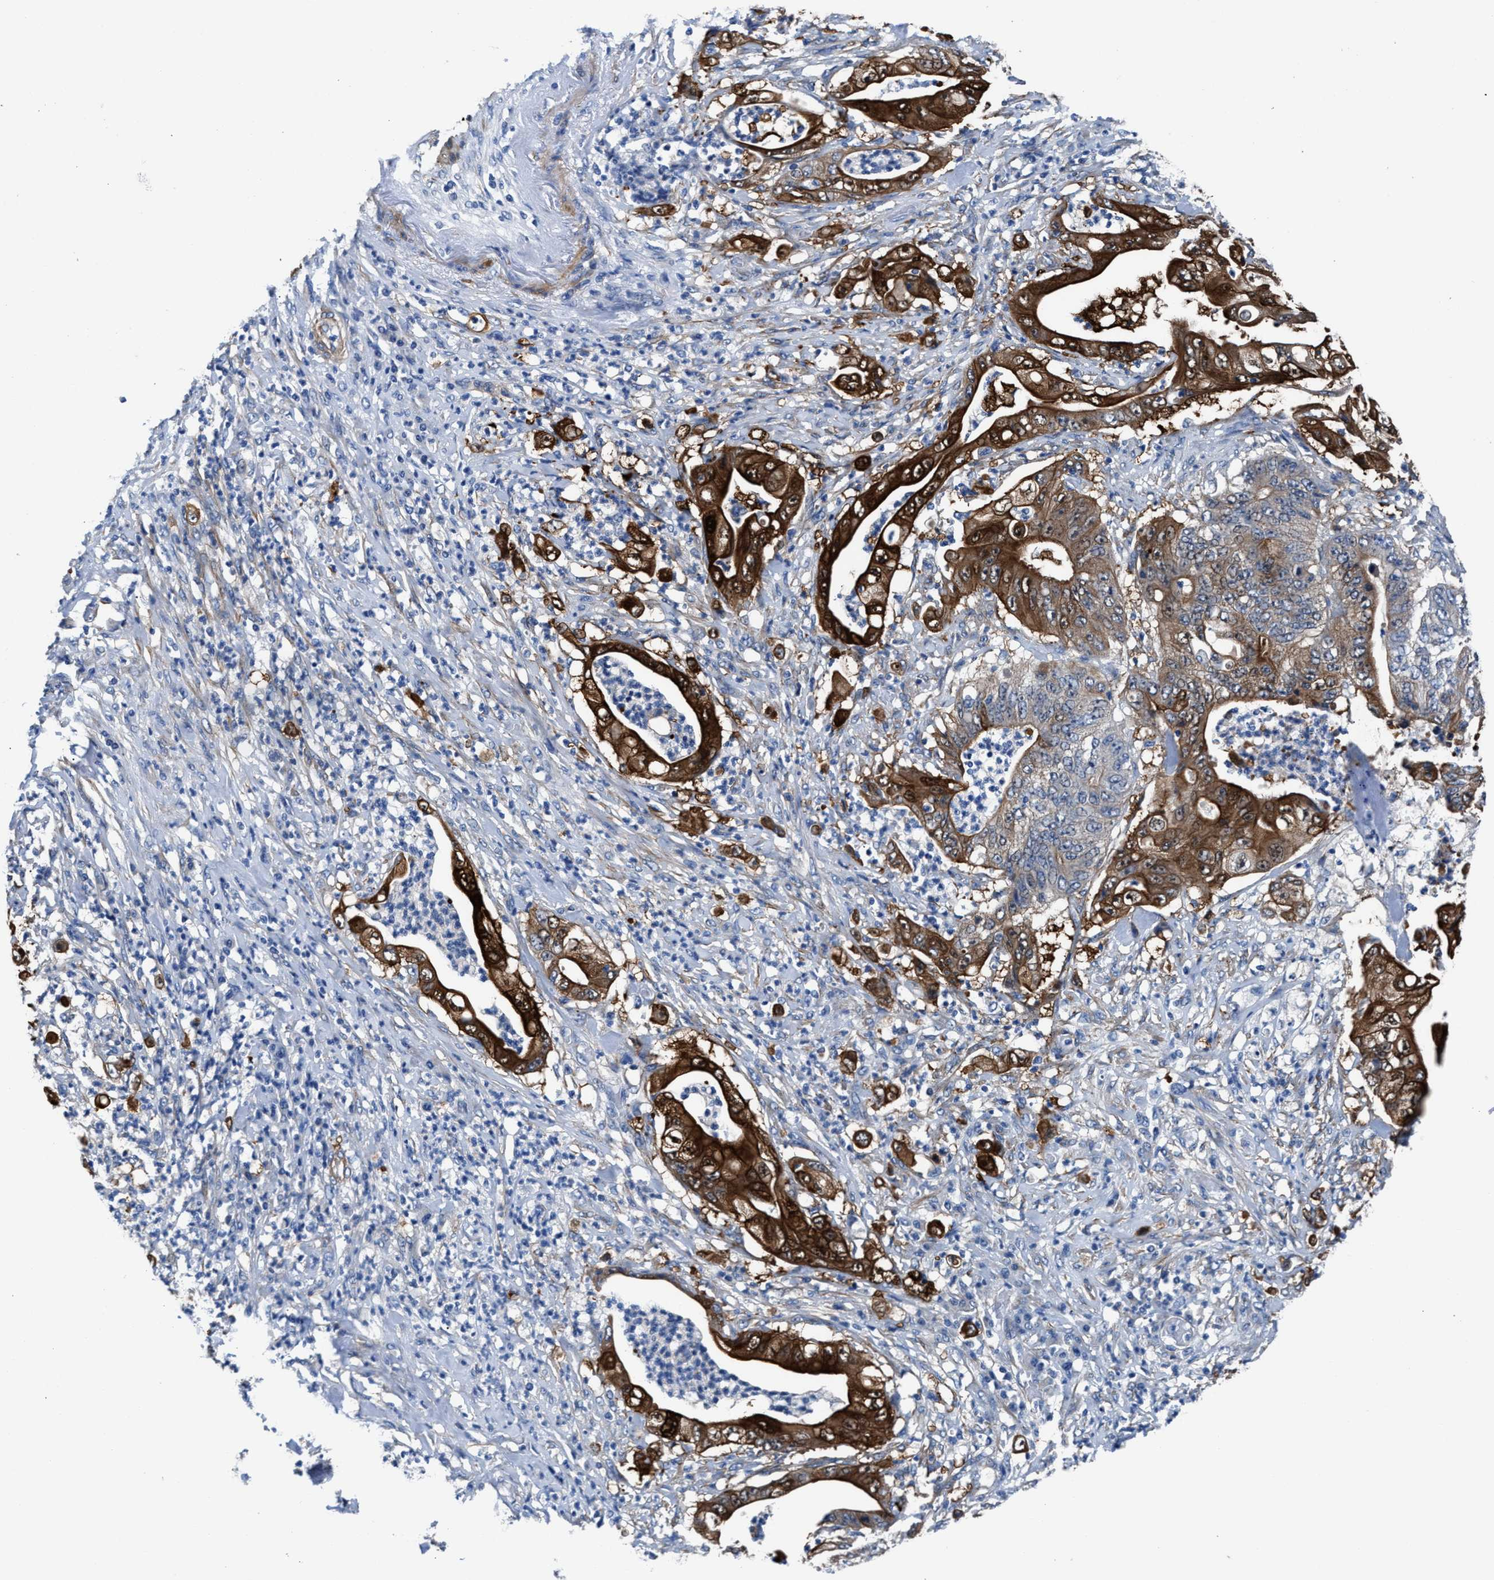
{"staining": {"intensity": "strong", "quantity": "25%-75%", "location": "cytoplasmic/membranous"}, "tissue": "stomach cancer", "cell_type": "Tumor cells", "image_type": "cancer", "snomed": [{"axis": "morphology", "description": "Adenocarcinoma, NOS"}, {"axis": "topography", "description": "Stomach"}], "caption": "Immunohistochemical staining of stomach adenocarcinoma displays high levels of strong cytoplasmic/membranous protein staining in approximately 25%-75% of tumor cells.", "gene": "PARG", "patient": {"sex": "female", "age": 73}}